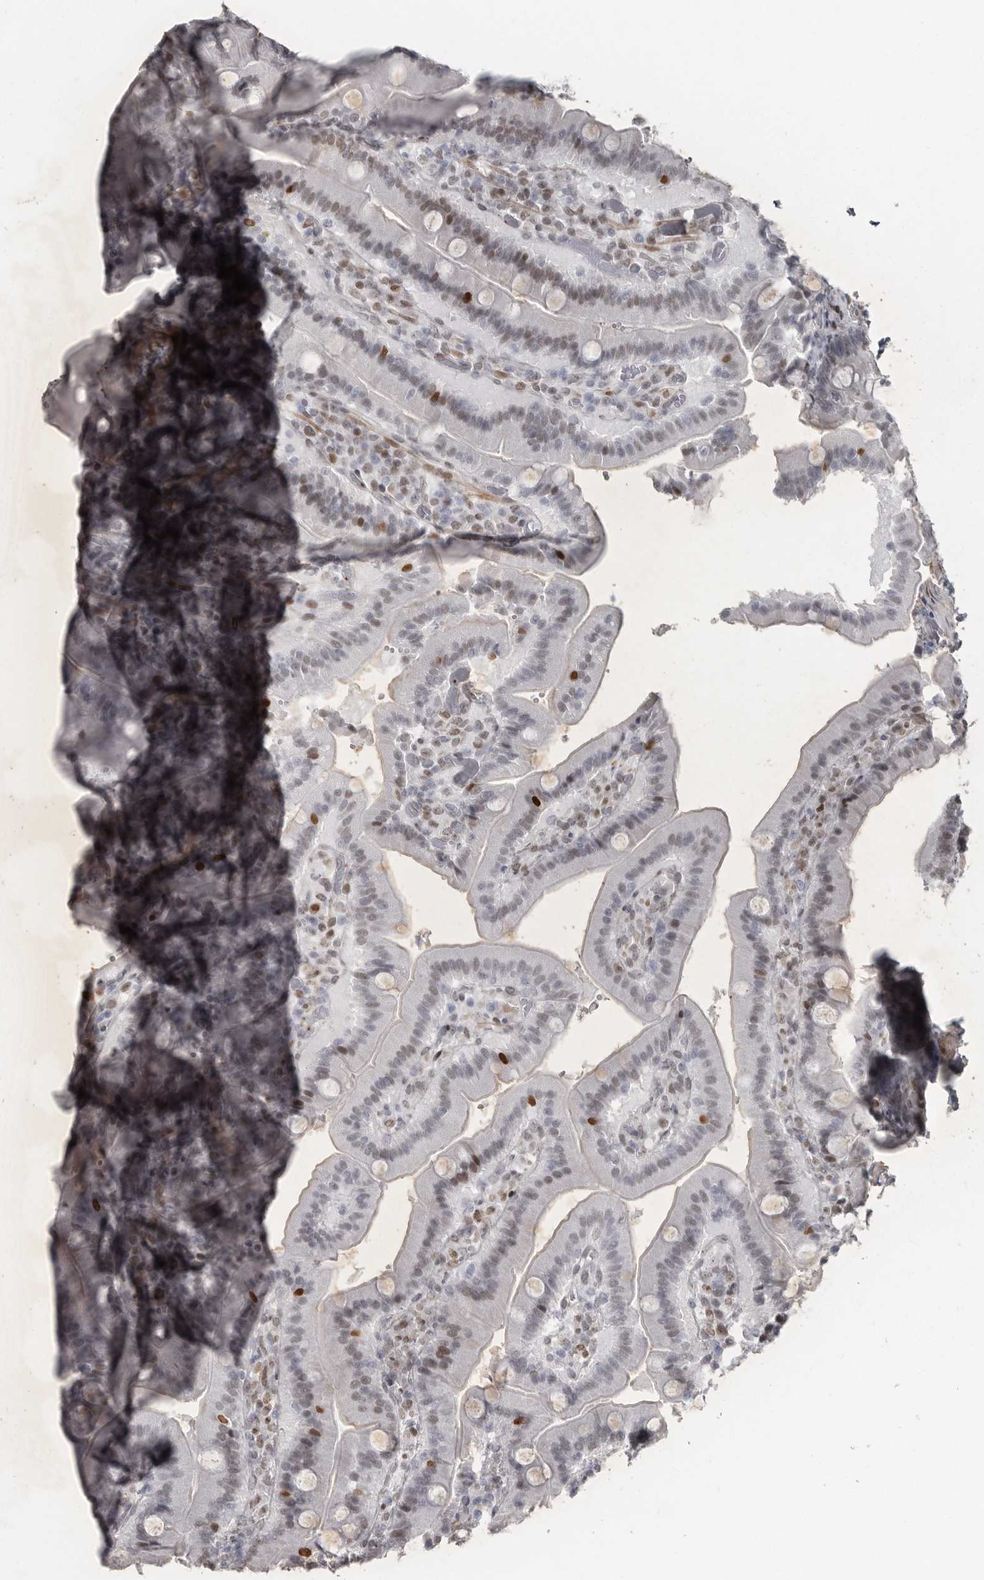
{"staining": {"intensity": "moderate", "quantity": "<25%", "location": "nuclear"}, "tissue": "duodenum", "cell_type": "Glandular cells", "image_type": "normal", "snomed": [{"axis": "morphology", "description": "Normal tissue, NOS"}, {"axis": "topography", "description": "Duodenum"}], "caption": "Protein staining exhibits moderate nuclear positivity in approximately <25% of glandular cells in benign duodenum. (DAB IHC, brown staining for protein, blue staining for nuclei).", "gene": "HMGN3", "patient": {"sex": "female", "age": 62}}